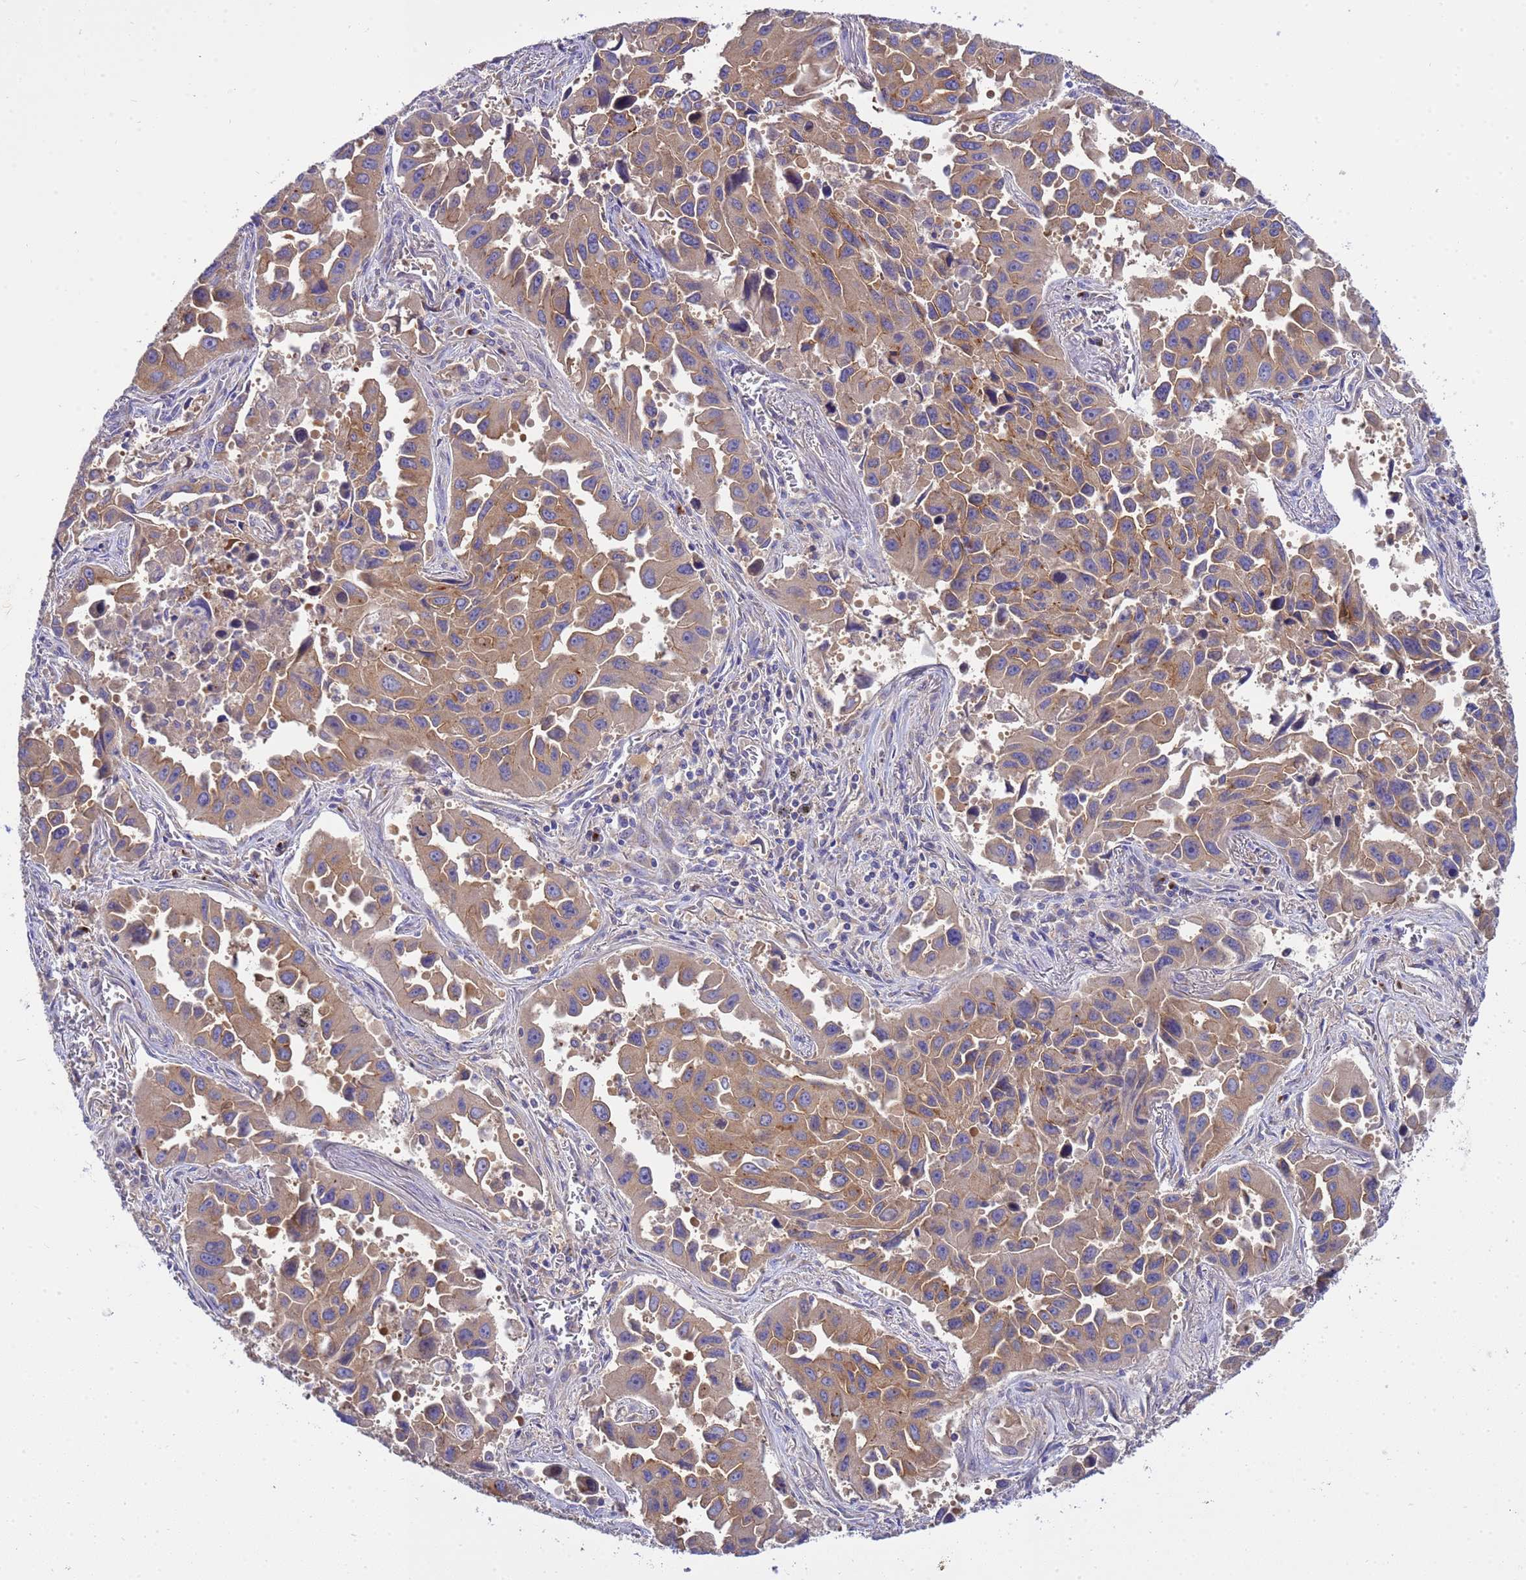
{"staining": {"intensity": "moderate", "quantity": ">75%", "location": "cytoplasmic/membranous"}, "tissue": "lung cancer", "cell_type": "Tumor cells", "image_type": "cancer", "snomed": [{"axis": "morphology", "description": "Adenocarcinoma, NOS"}, {"axis": "topography", "description": "Lung"}], "caption": "IHC photomicrograph of neoplastic tissue: human lung cancer stained using IHC shows medium levels of moderate protein expression localized specifically in the cytoplasmic/membranous of tumor cells, appearing as a cytoplasmic/membranous brown color.", "gene": "ANAPC1", "patient": {"sex": "male", "age": 66}}